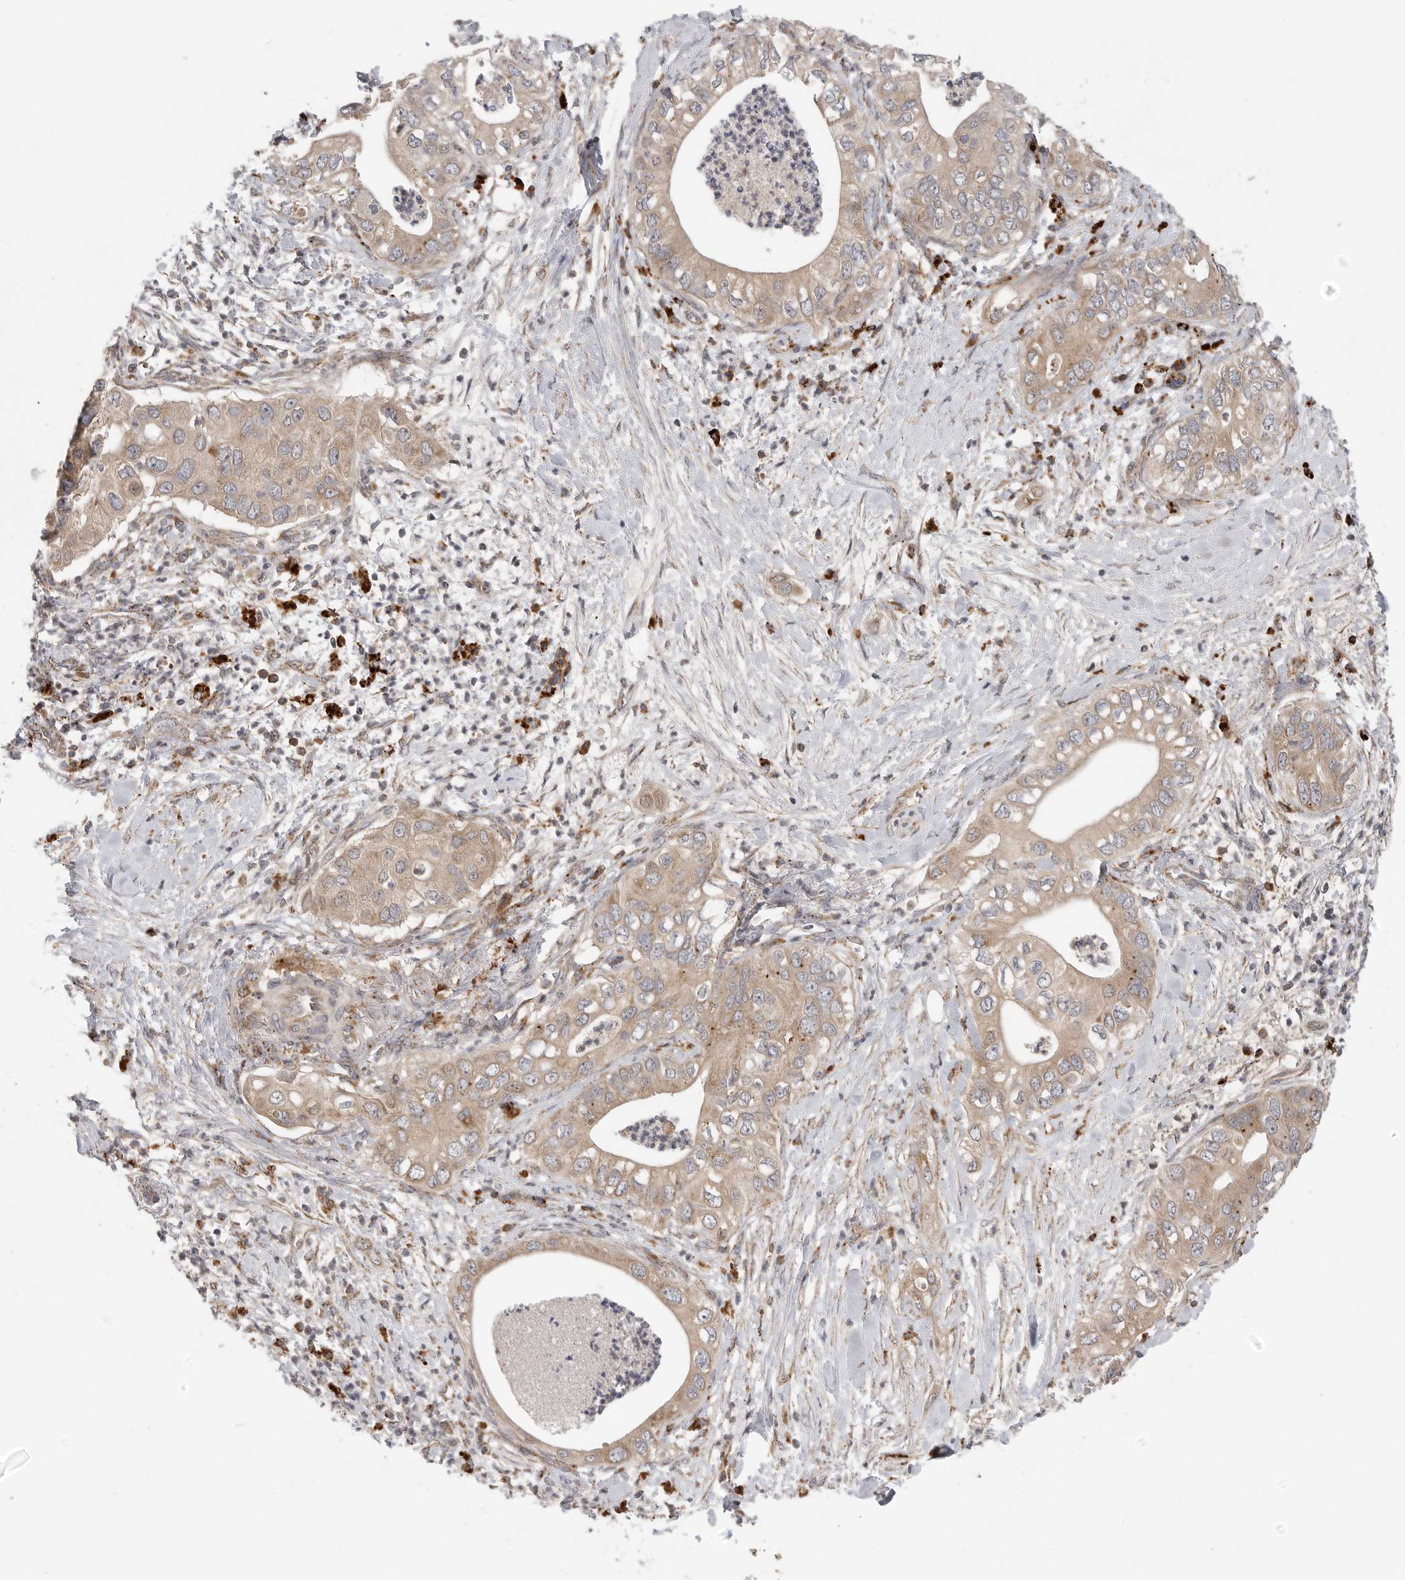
{"staining": {"intensity": "weak", "quantity": ">75%", "location": "cytoplasmic/membranous"}, "tissue": "pancreatic cancer", "cell_type": "Tumor cells", "image_type": "cancer", "snomed": [{"axis": "morphology", "description": "Adenocarcinoma, NOS"}, {"axis": "topography", "description": "Pancreas"}], "caption": "A micrograph of human pancreatic cancer stained for a protein reveals weak cytoplasmic/membranous brown staining in tumor cells. The staining was performed using DAB (3,3'-diaminobenzidine), with brown indicating positive protein expression. Nuclei are stained blue with hematoxylin.", "gene": "GALNS", "patient": {"sex": "female", "age": 78}}